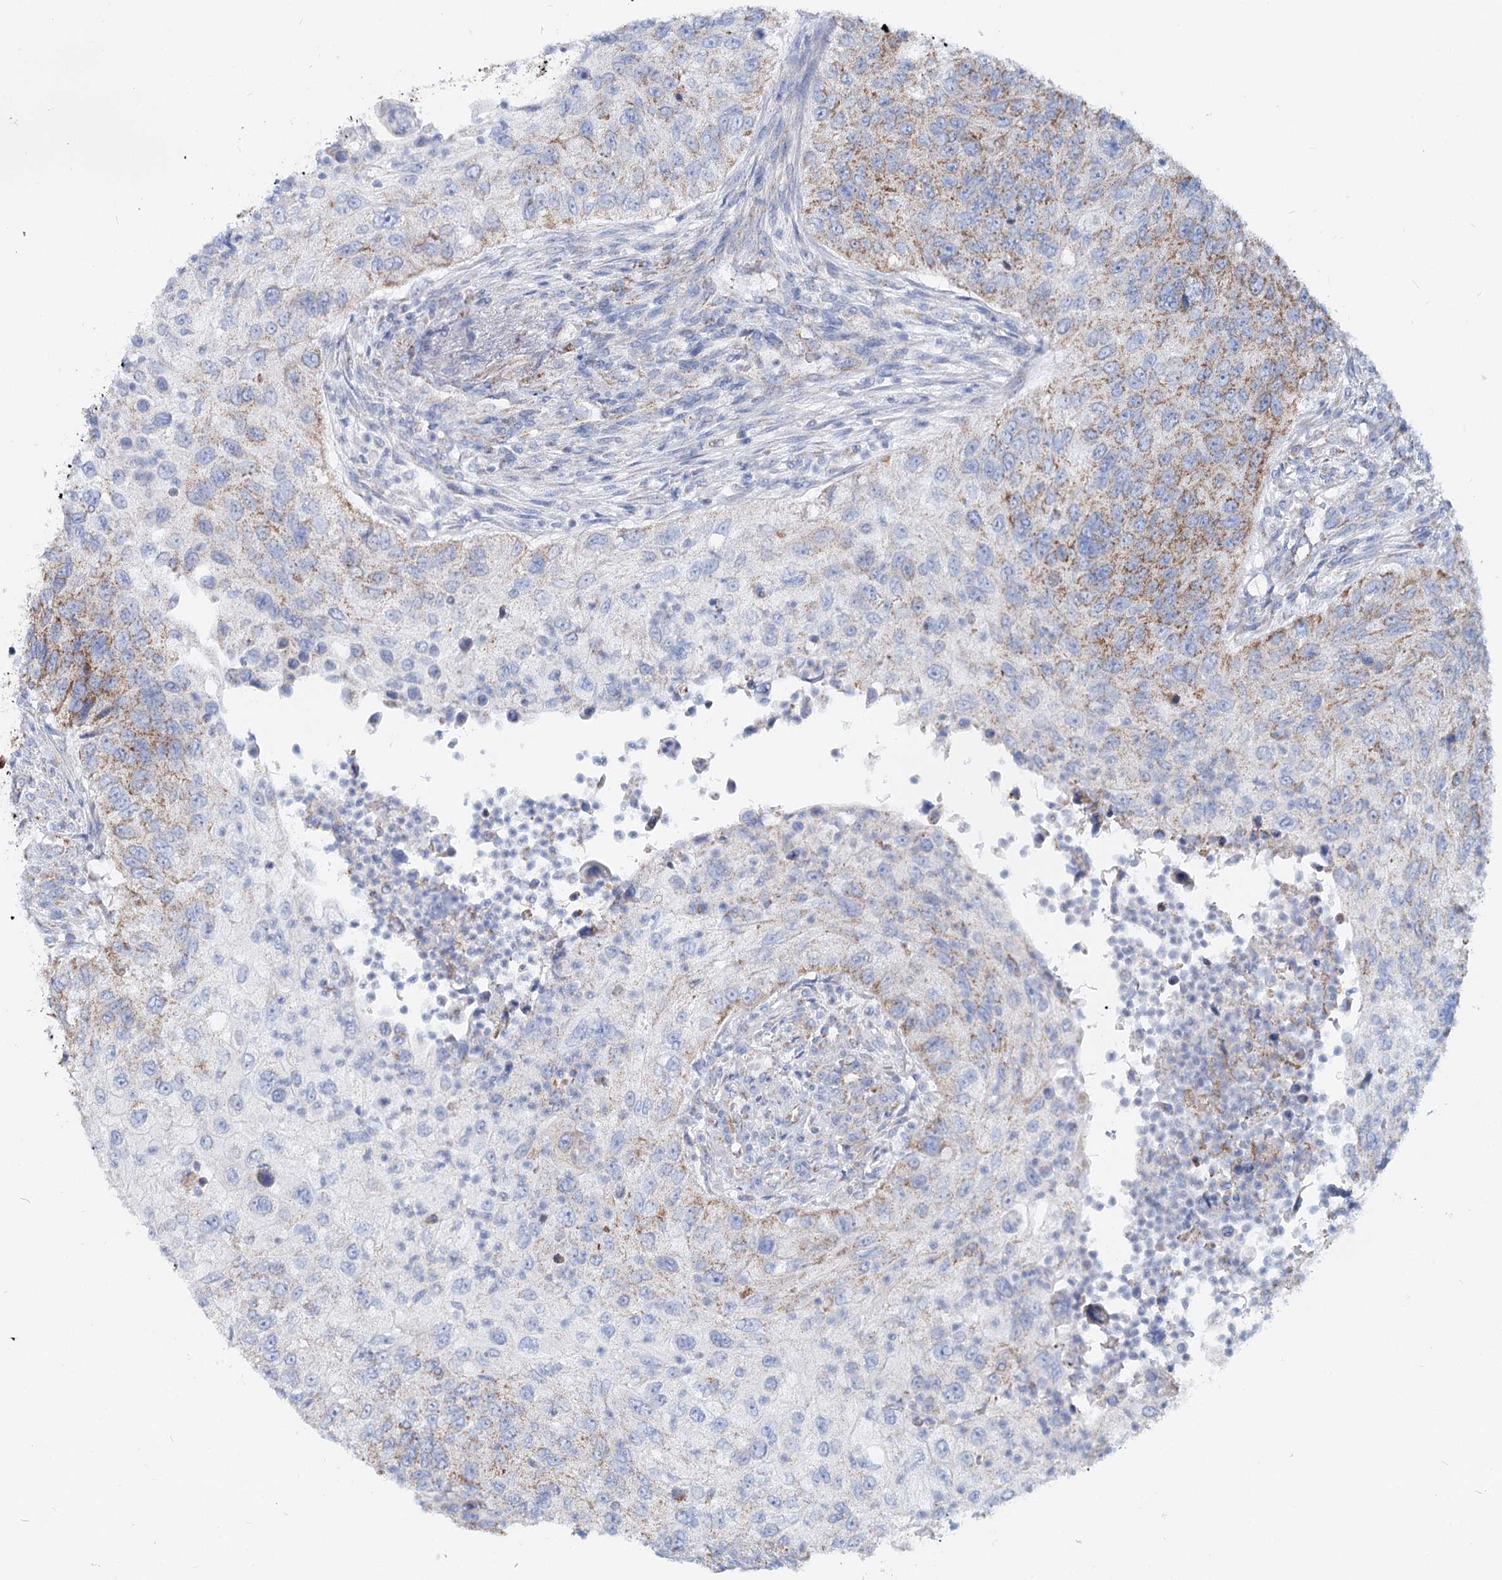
{"staining": {"intensity": "moderate", "quantity": "<25%", "location": "cytoplasmic/membranous"}, "tissue": "urothelial cancer", "cell_type": "Tumor cells", "image_type": "cancer", "snomed": [{"axis": "morphology", "description": "Urothelial carcinoma, High grade"}, {"axis": "topography", "description": "Urinary bladder"}], "caption": "Urothelial cancer was stained to show a protein in brown. There is low levels of moderate cytoplasmic/membranous staining in about <25% of tumor cells. The staining was performed using DAB, with brown indicating positive protein expression. Nuclei are stained blue with hematoxylin.", "gene": "MCCC2", "patient": {"sex": "female", "age": 60}}